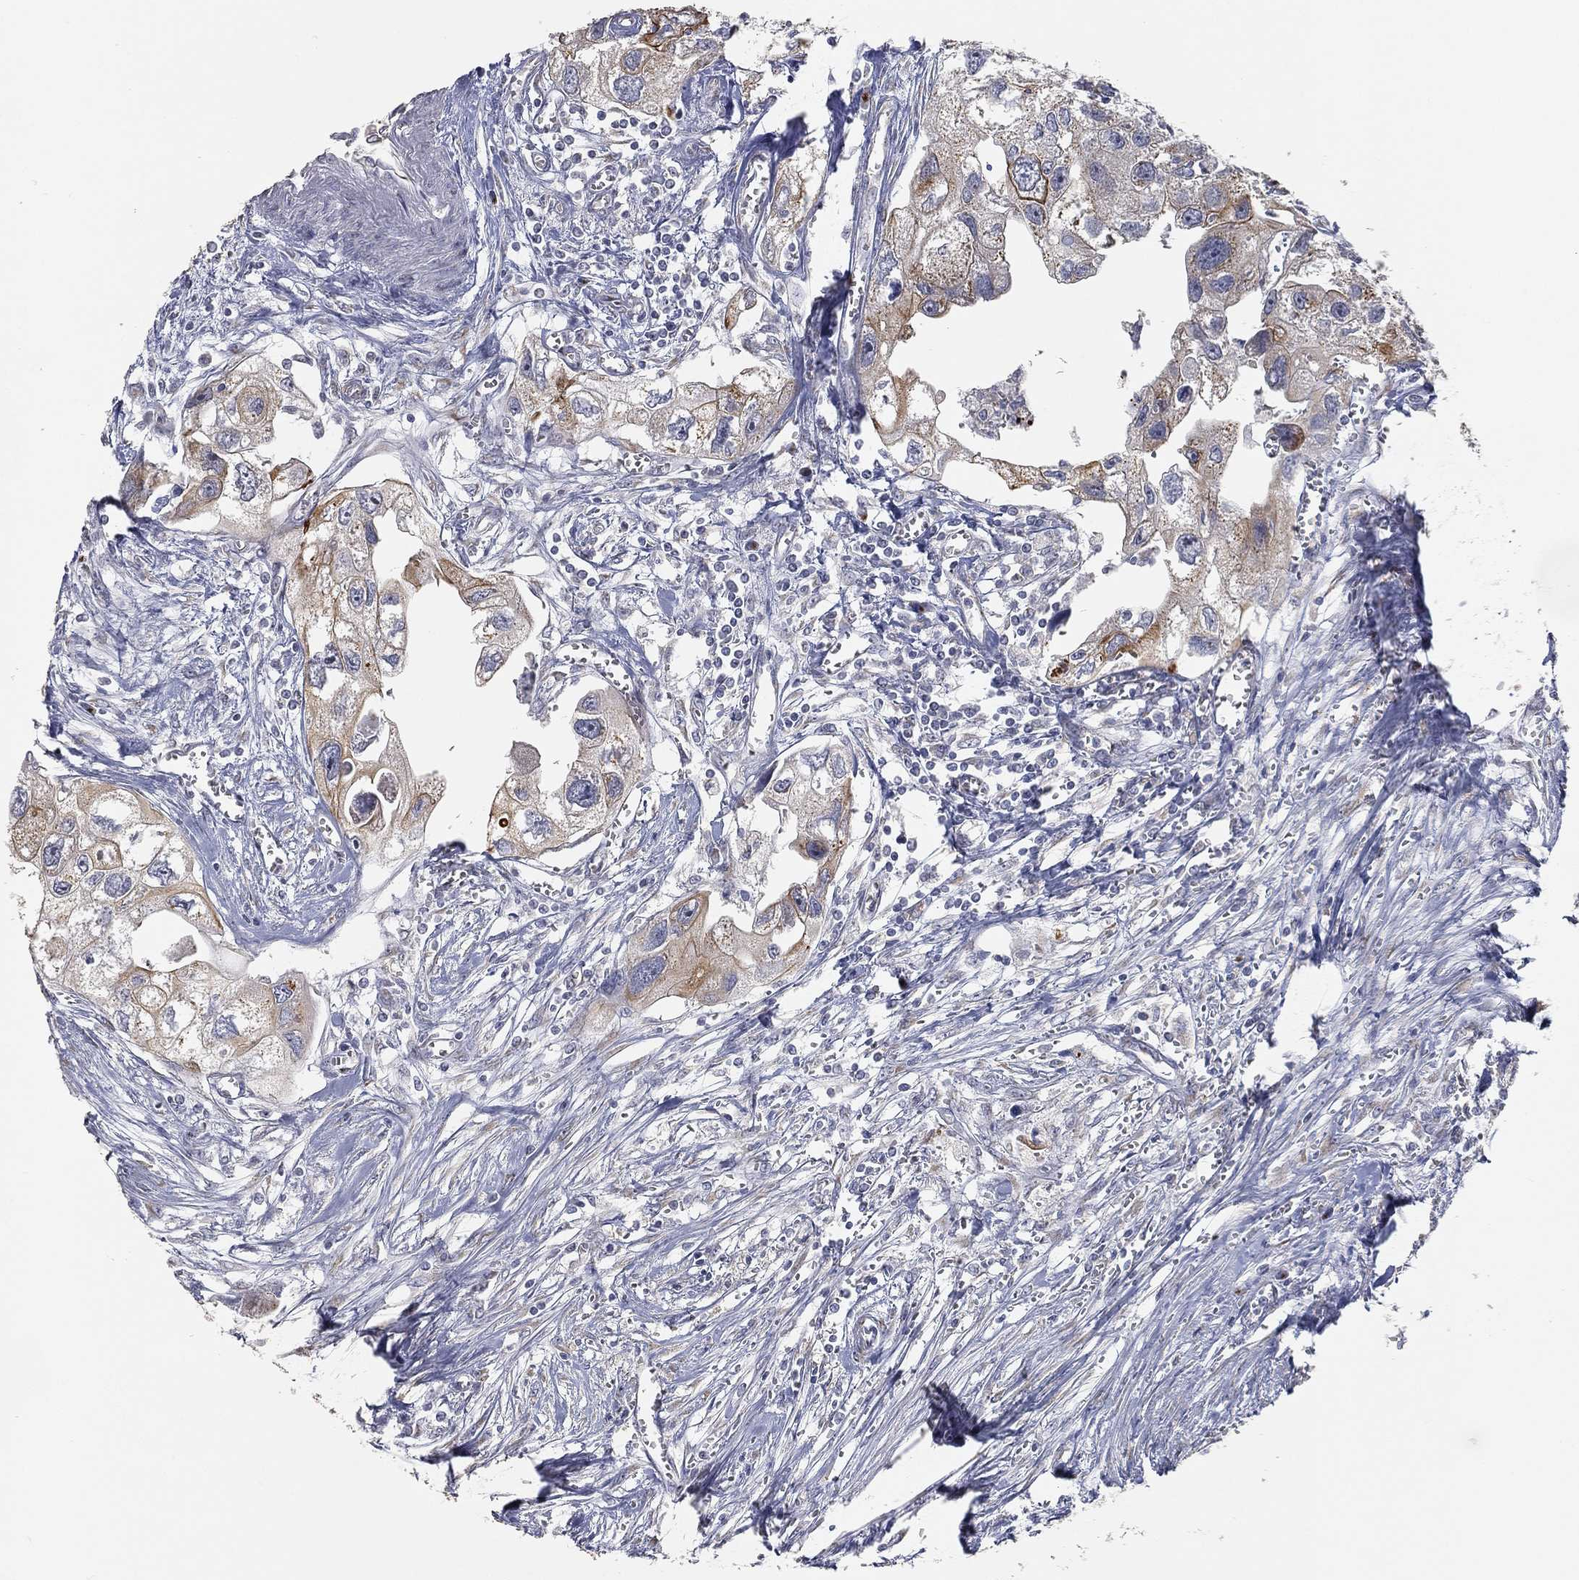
{"staining": {"intensity": "moderate", "quantity": "25%-75%", "location": "cytoplasmic/membranous"}, "tissue": "urothelial cancer", "cell_type": "Tumor cells", "image_type": "cancer", "snomed": [{"axis": "morphology", "description": "Urothelial carcinoma, High grade"}, {"axis": "topography", "description": "Urinary bladder"}], "caption": "Urothelial cancer stained with IHC displays moderate cytoplasmic/membranous positivity in approximately 25%-75% of tumor cells.", "gene": "TICAM1", "patient": {"sex": "male", "age": 59}}